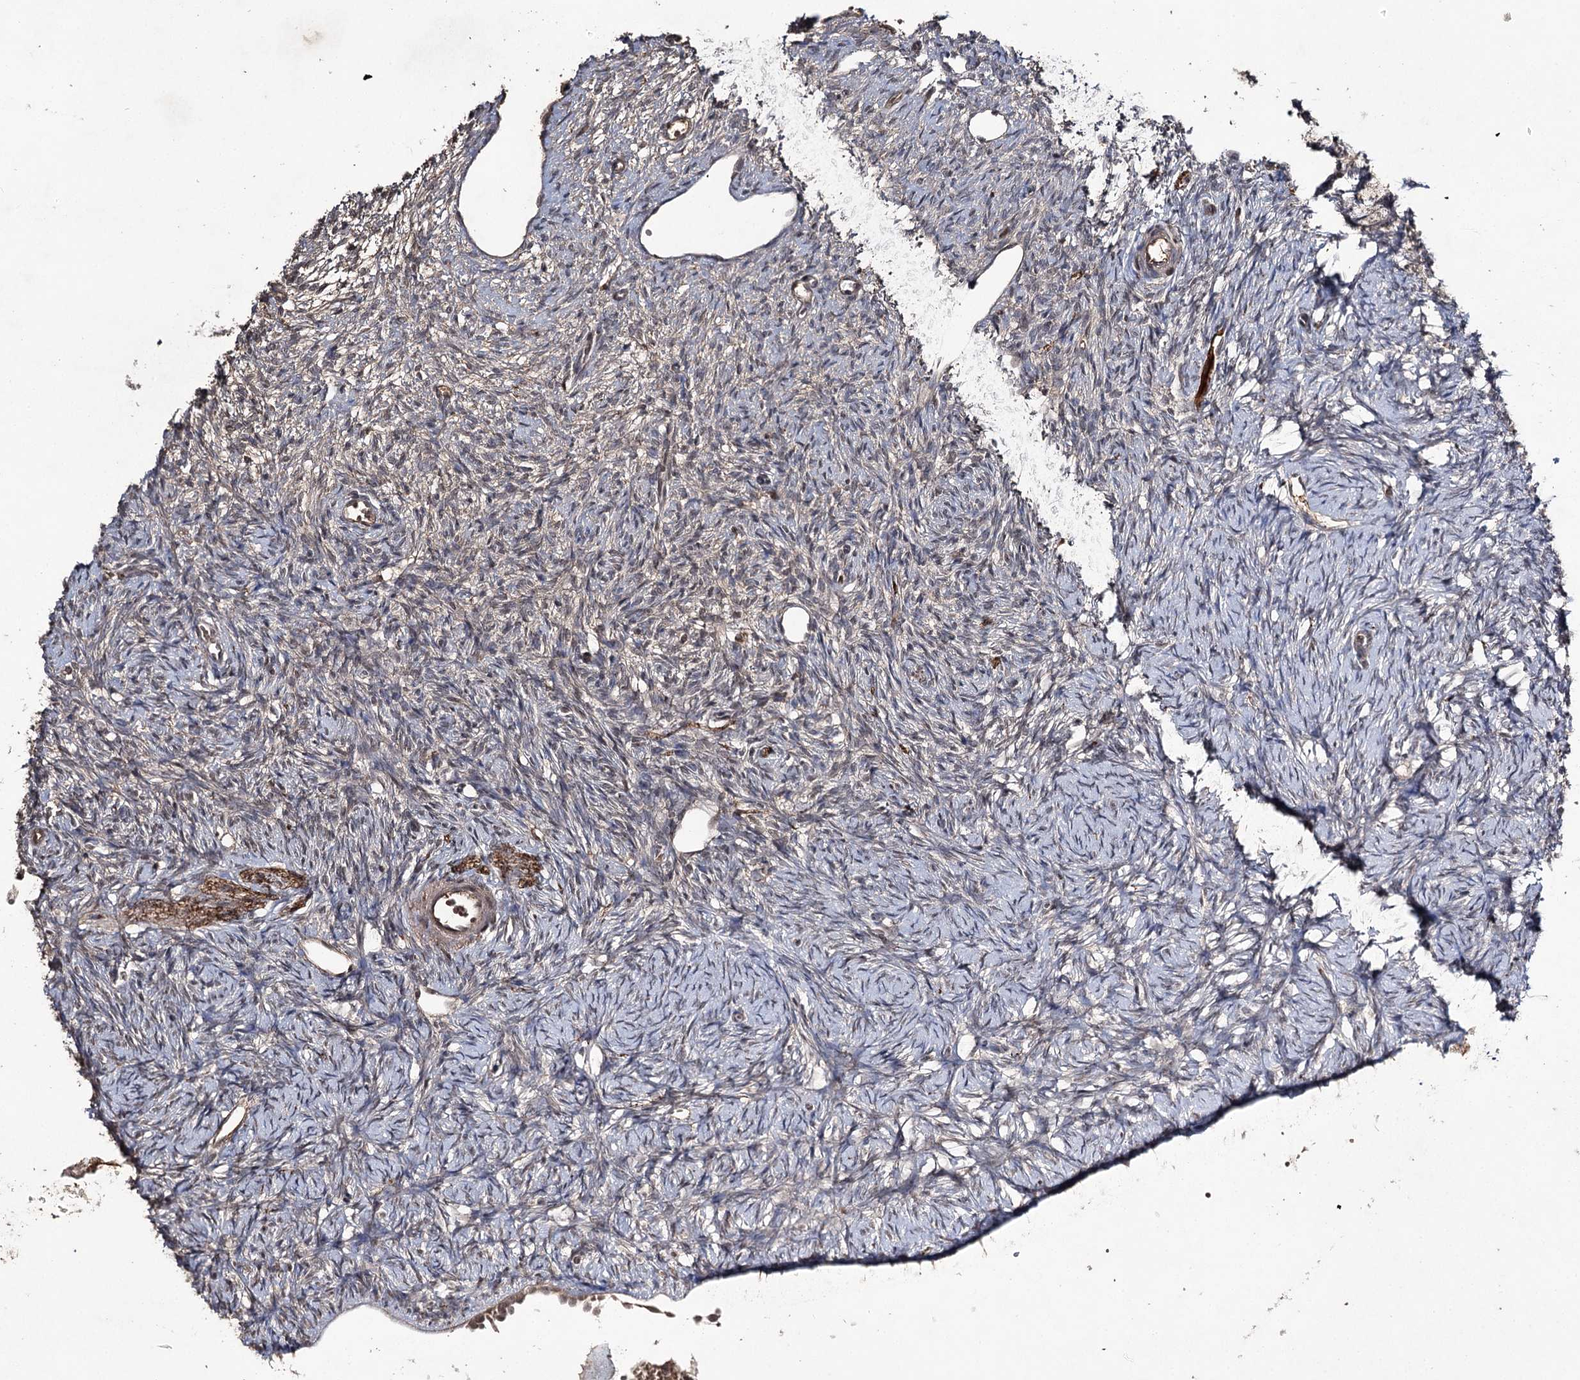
{"staining": {"intensity": "weak", "quantity": "<25%", "location": "cytoplasmic/membranous"}, "tissue": "ovary", "cell_type": "Ovarian stroma cells", "image_type": "normal", "snomed": [{"axis": "morphology", "description": "Normal tissue, NOS"}, {"axis": "topography", "description": "Ovary"}], "caption": "Benign ovary was stained to show a protein in brown. There is no significant staining in ovarian stroma cells.", "gene": "SYNGR3", "patient": {"sex": "female", "age": 51}}